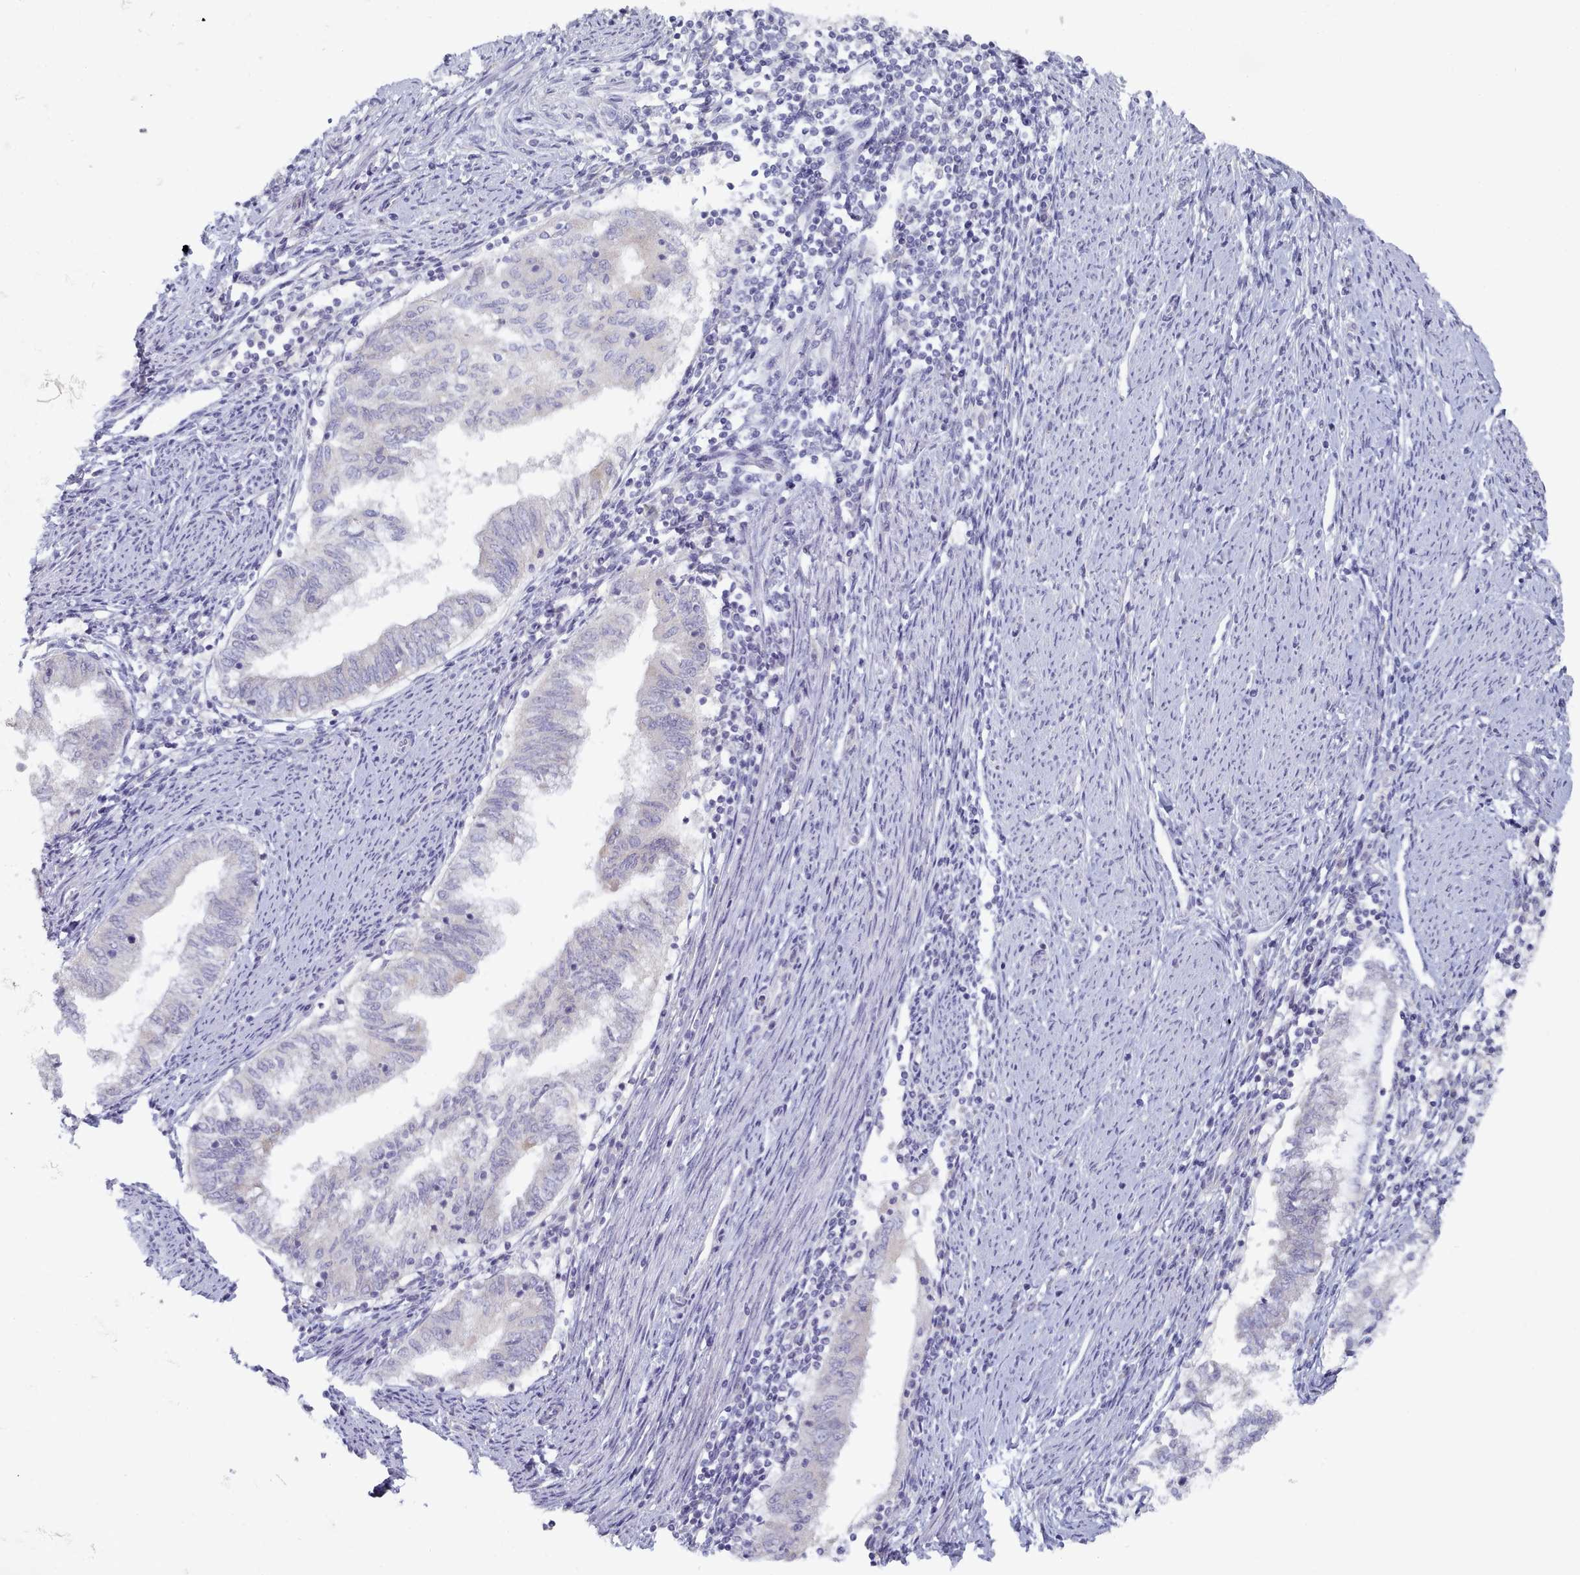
{"staining": {"intensity": "negative", "quantity": "none", "location": "none"}, "tissue": "endometrial cancer", "cell_type": "Tumor cells", "image_type": "cancer", "snomed": [{"axis": "morphology", "description": "Adenocarcinoma, NOS"}, {"axis": "topography", "description": "Endometrium"}], "caption": "A high-resolution histopathology image shows immunohistochemistry (IHC) staining of endometrial cancer (adenocarcinoma), which demonstrates no significant expression in tumor cells.", "gene": "TYW1B", "patient": {"sex": "female", "age": 79}}